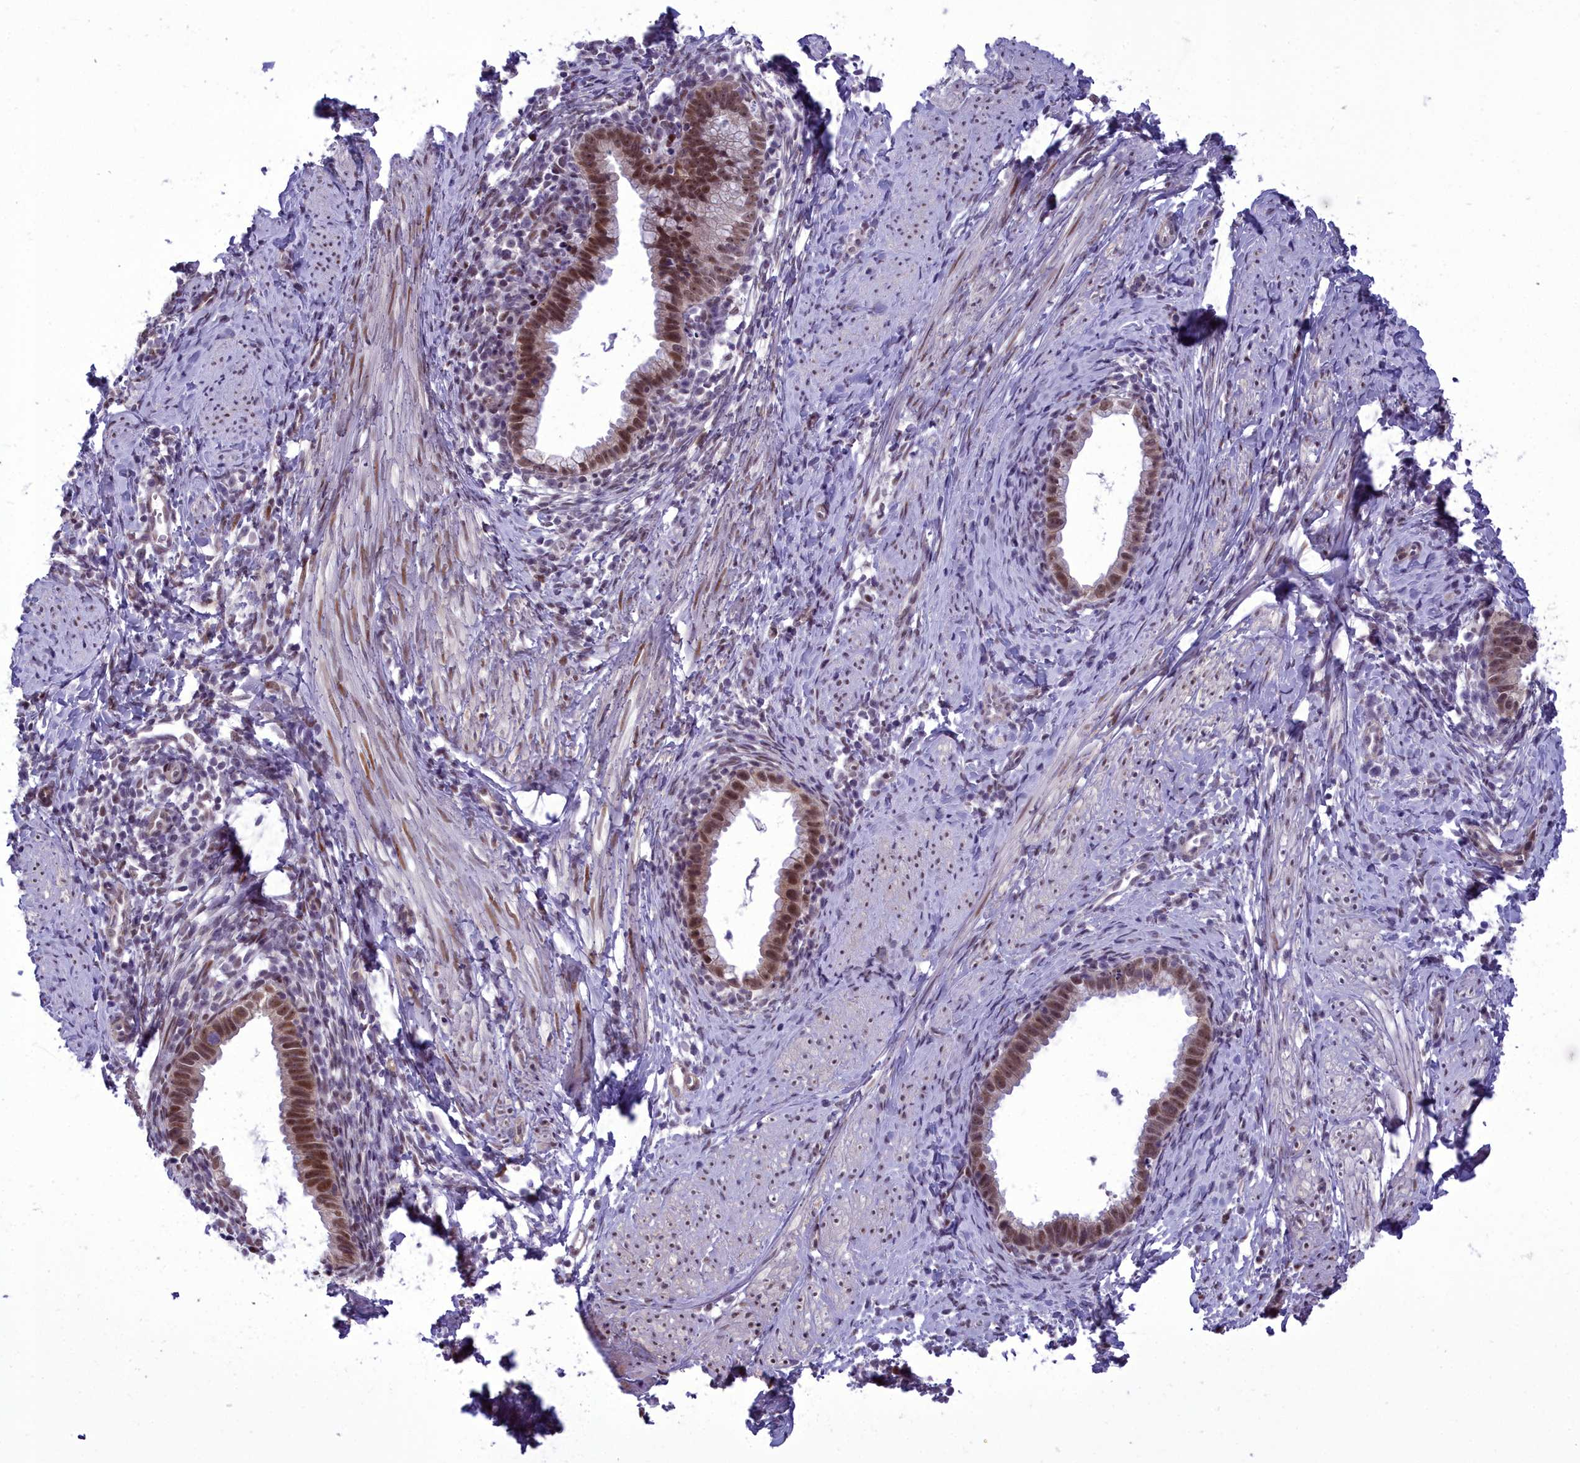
{"staining": {"intensity": "strong", "quantity": ">75%", "location": "nuclear"}, "tissue": "cervical cancer", "cell_type": "Tumor cells", "image_type": "cancer", "snomed": [{"axis": "morphology", "description": "Adenocarcinoma, NOS"}, {"axis": "topography", "description": "Cervix"}], "caption": "There is high levels of strong nuclear staining in tumor cells of cervical cancer, as demonstrated by immunohistochemical staining (brown color).", "gene": "CEACAM19", "patient": {"sex": "female", "age": 36}}